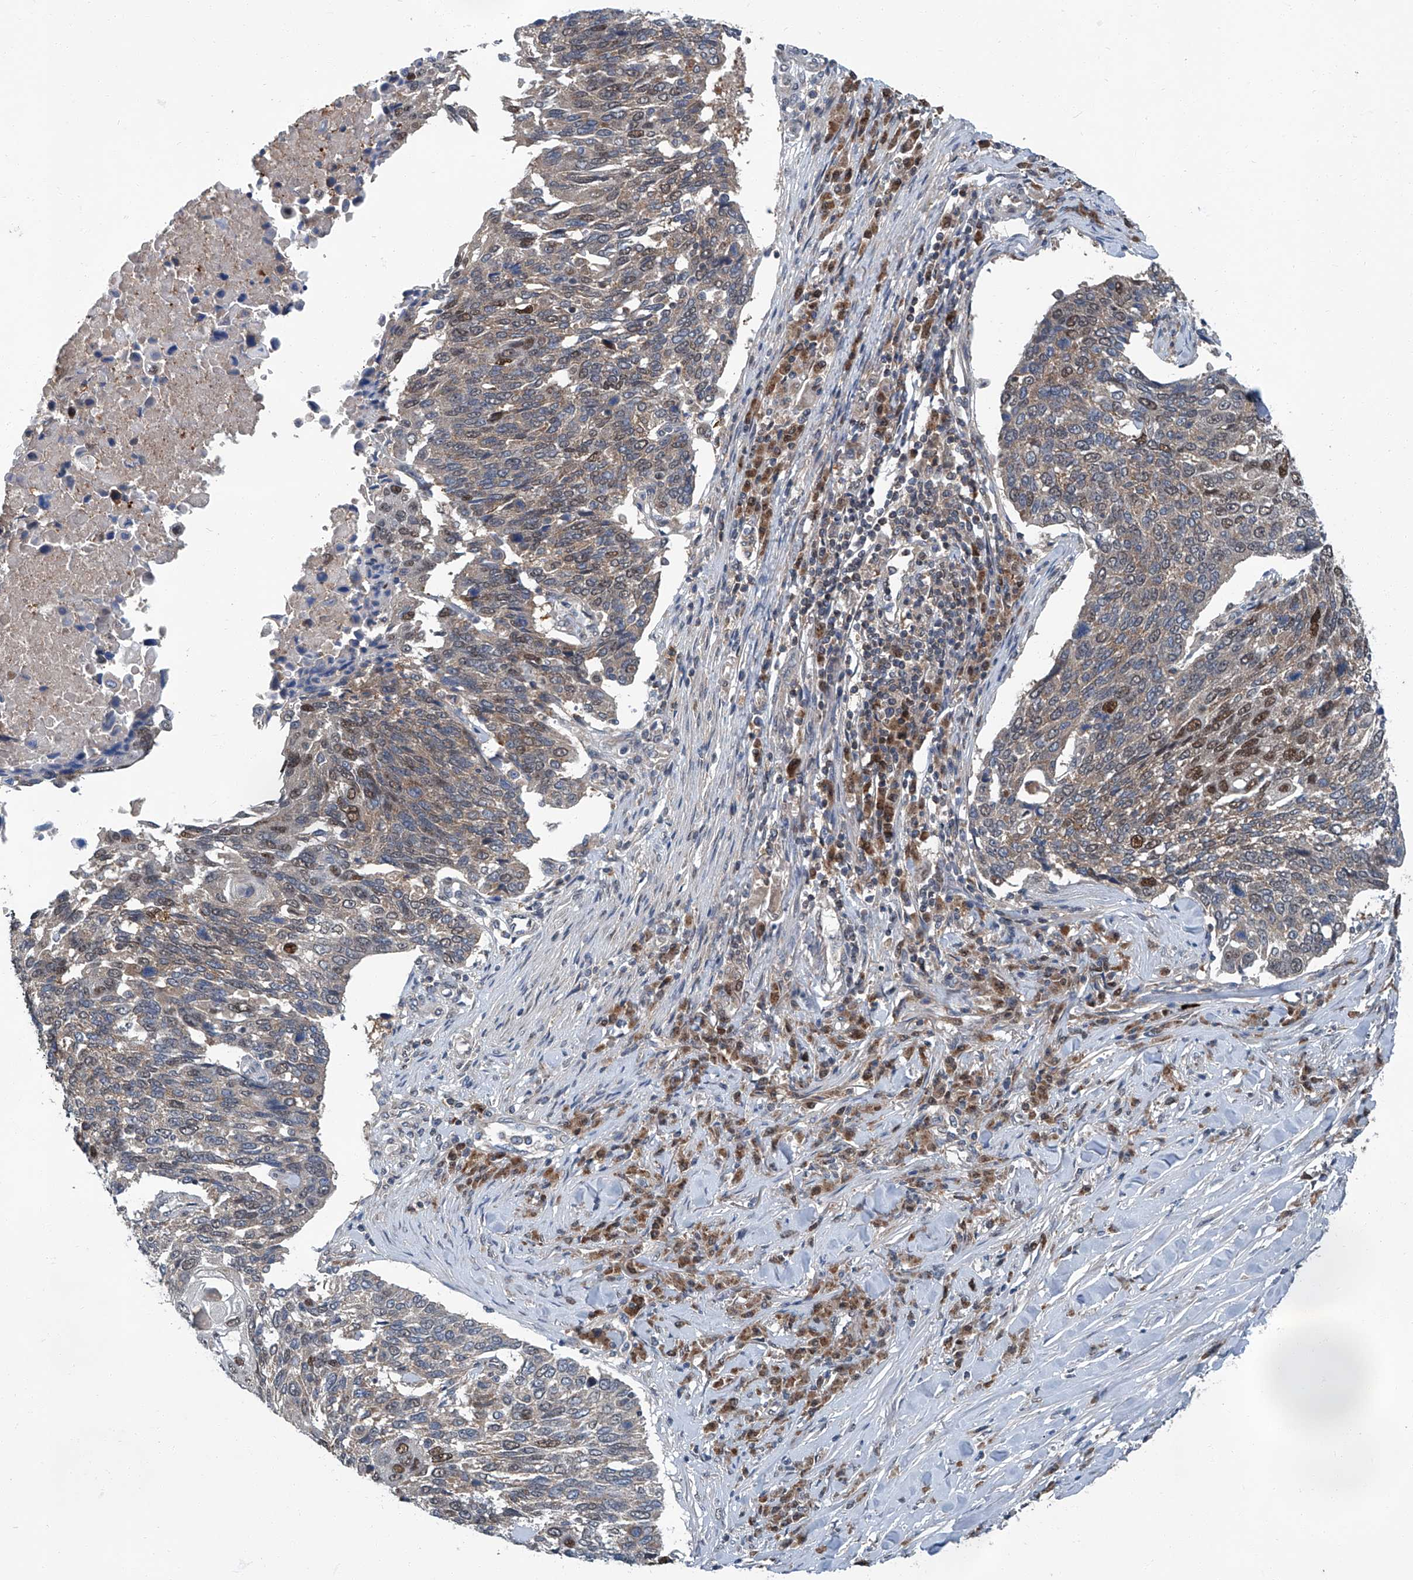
{"staining": {"intensity": "moderate", "quantity": "25%-75%", "location": "nuclear"}, "tissue": "lung cancer", "cell_type": "Tumor cells", "image_type": "cancer", "snomed": [{"axis": "morphology", "description": "Squamous cell carcinoma, NOS"}, {"axis": "topography", "description": "Lung"}], "caption": "This is a histology image of immunohistochemistry staining of lung squamous cell carcinoma, which shows moderate positivity in the nuclear of tumor cells.", "gene": "CLK1", "patient": {"sex": "male", "age": 66}}